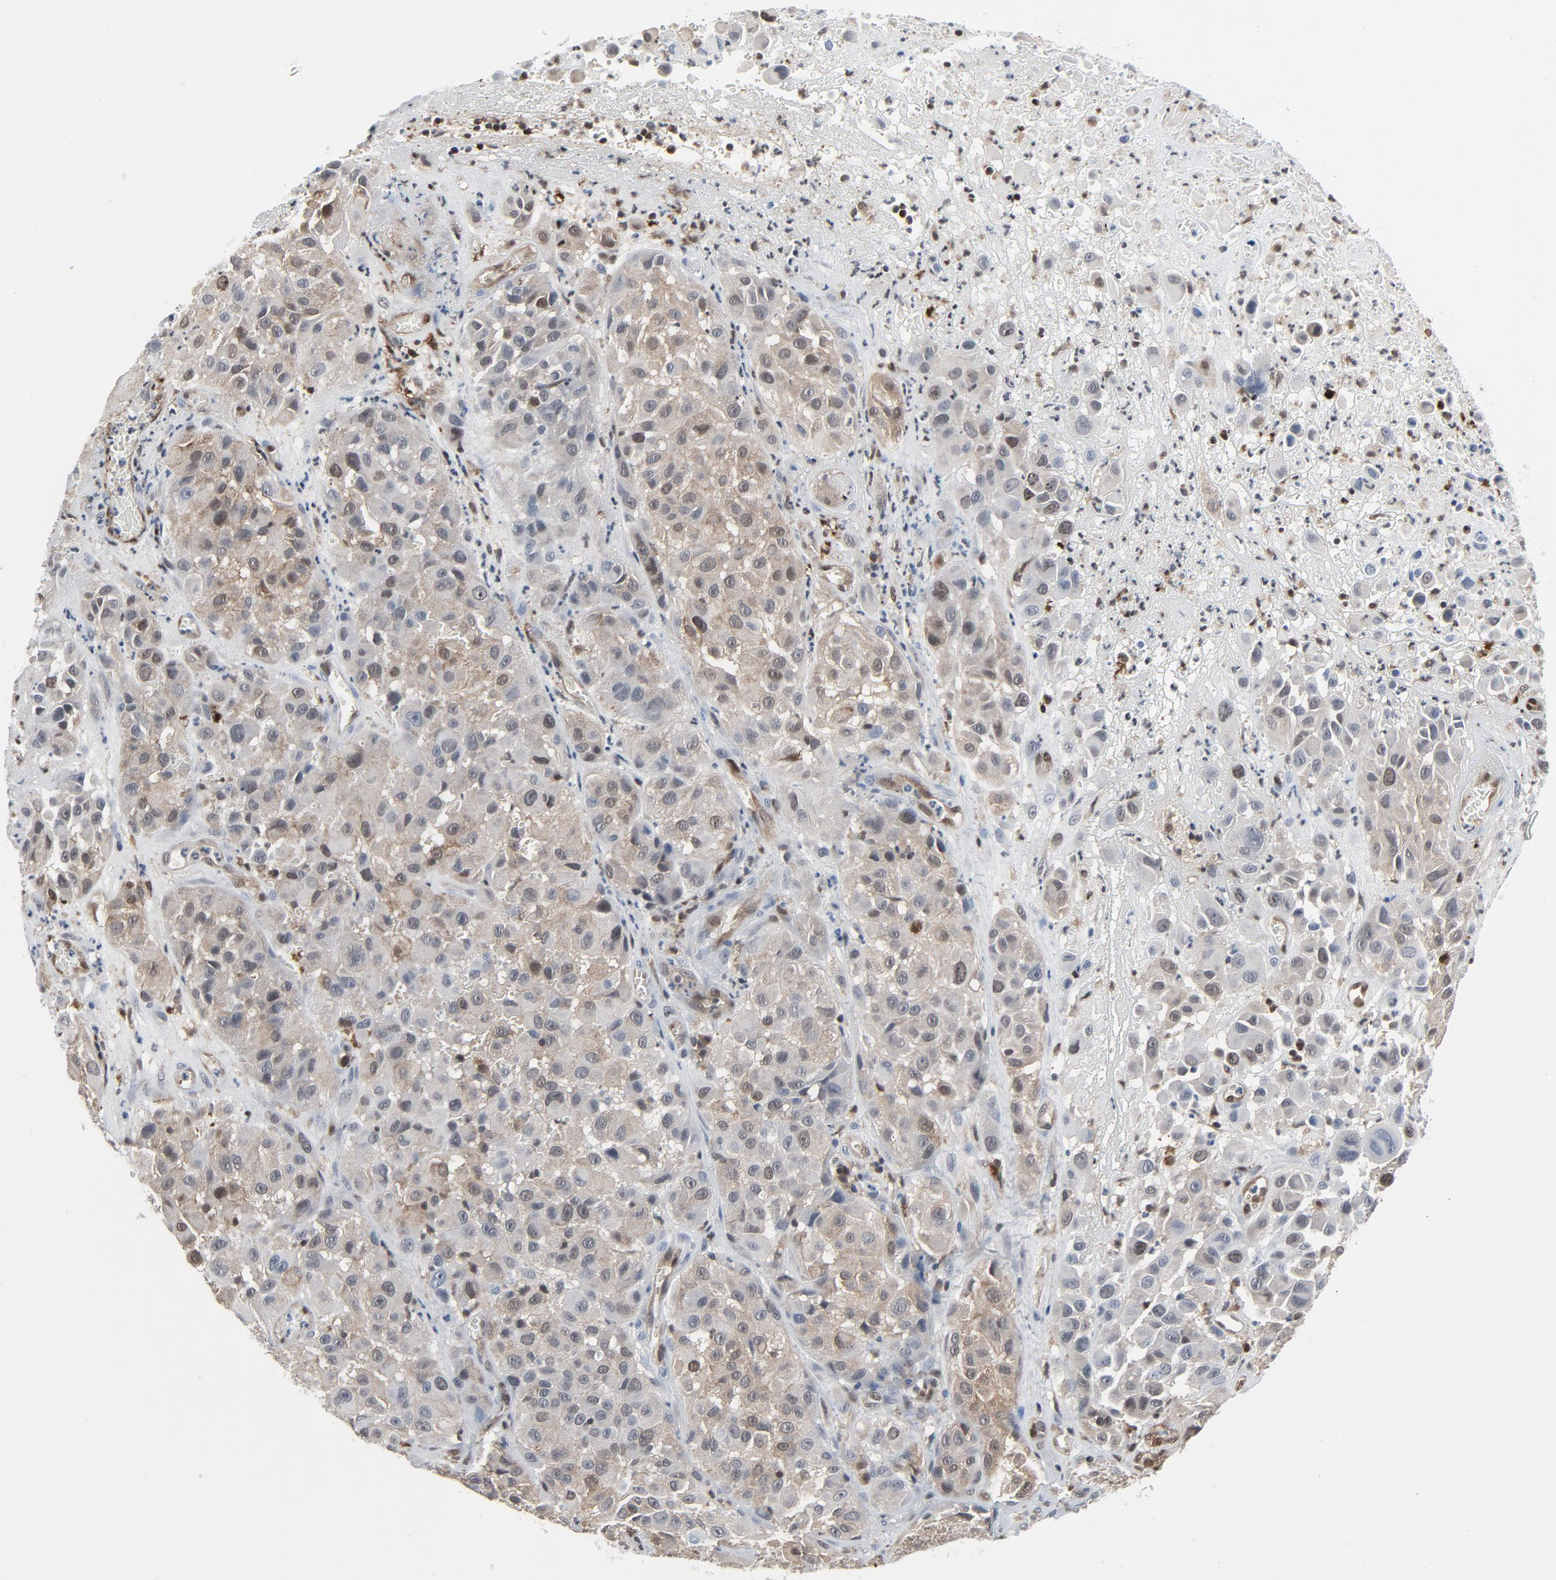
{"staining": {"intensity": "moderate", "quantity": ">75%", "location": "cytoplasmic/membranous"}, "tissue": "melanoma", "cell_type": "Tumor cells", "image_type": "cancer", "snomed": [{"axis": "morphology", "description": "Malignant melanoma, NOS"}, {"axis": "topography", "description": "Skin"}], "caption": "Moderate cytoplasmic/membranous staining for a protein is present in about >75% of tumor cells of melanoma using IHC.", "gene": "STAT5A", "patient": {"sex": "female", "age": 21}}